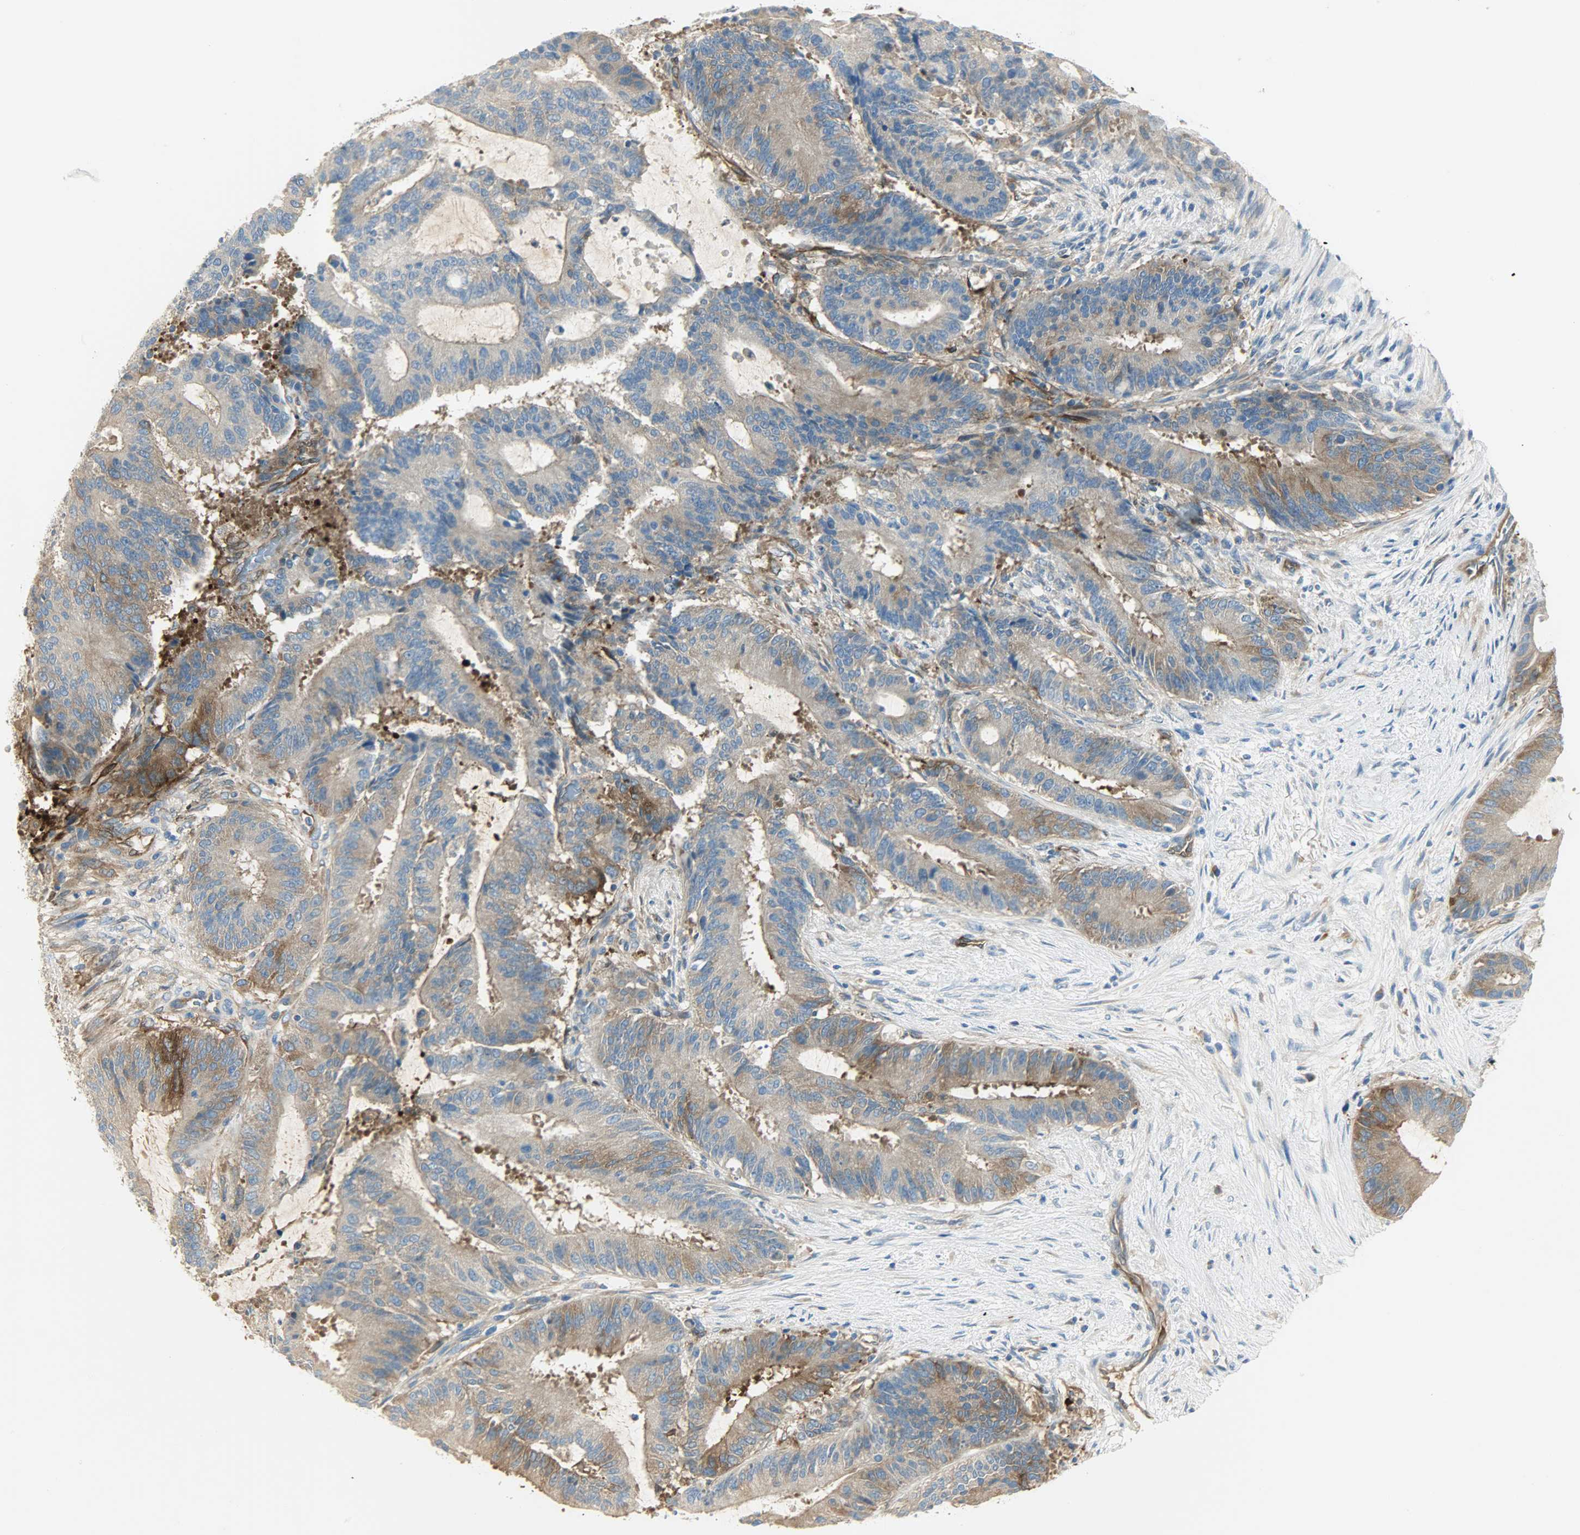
{"staining": {"intensity": "strong", "quantity": ">75%", "location": "cytoplasmic/membranous"}, "tissue": "liver cancer", "cell_type": "Tumor cells", "image_type": "cancer", "snomed": [{"axis": "morphology", "description": "Cholangiocarcinoma"}, {"axis": "topography", "description": "Liver"}], "caption": "Human liver cancer (cholangiocarcinoma) stained with a protein marker displays strong staining in tumor cells.", "gene": "WARS1", "patient": {"sex": "female", "age": 73}}